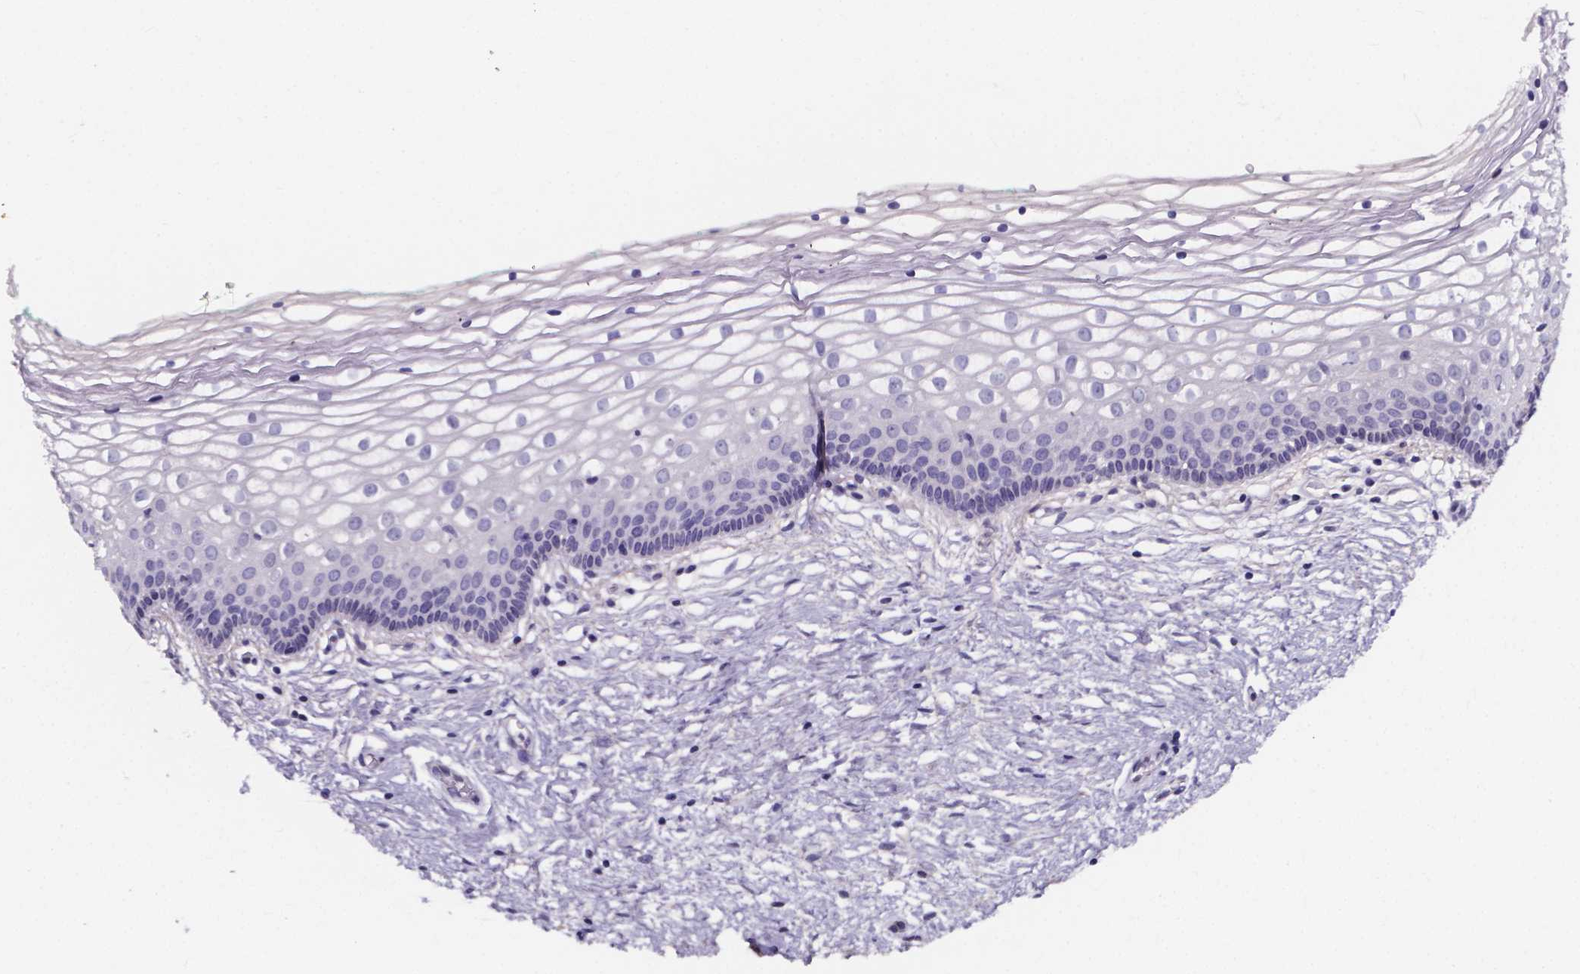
{"staining": {"intensity": "negative", "quantity": "none", "location": "none"}, "tissue": "vagina", "cell_type": "Squamous epithelial cells", "image_type": "normal", "snomed": [{"axis": "morphology", "description": "Normal tissue, NOS"}, {"axis": "topography", "description": "Vagina"}], "caption": "Squamous epithelial cells are negative for protein expression in unremarkable human vagina. (DAB IHC visualized using brightfield microscopy, high magnification).", "gene": "SPOCD1", "patient": {"sex": "female", "age": 36}}